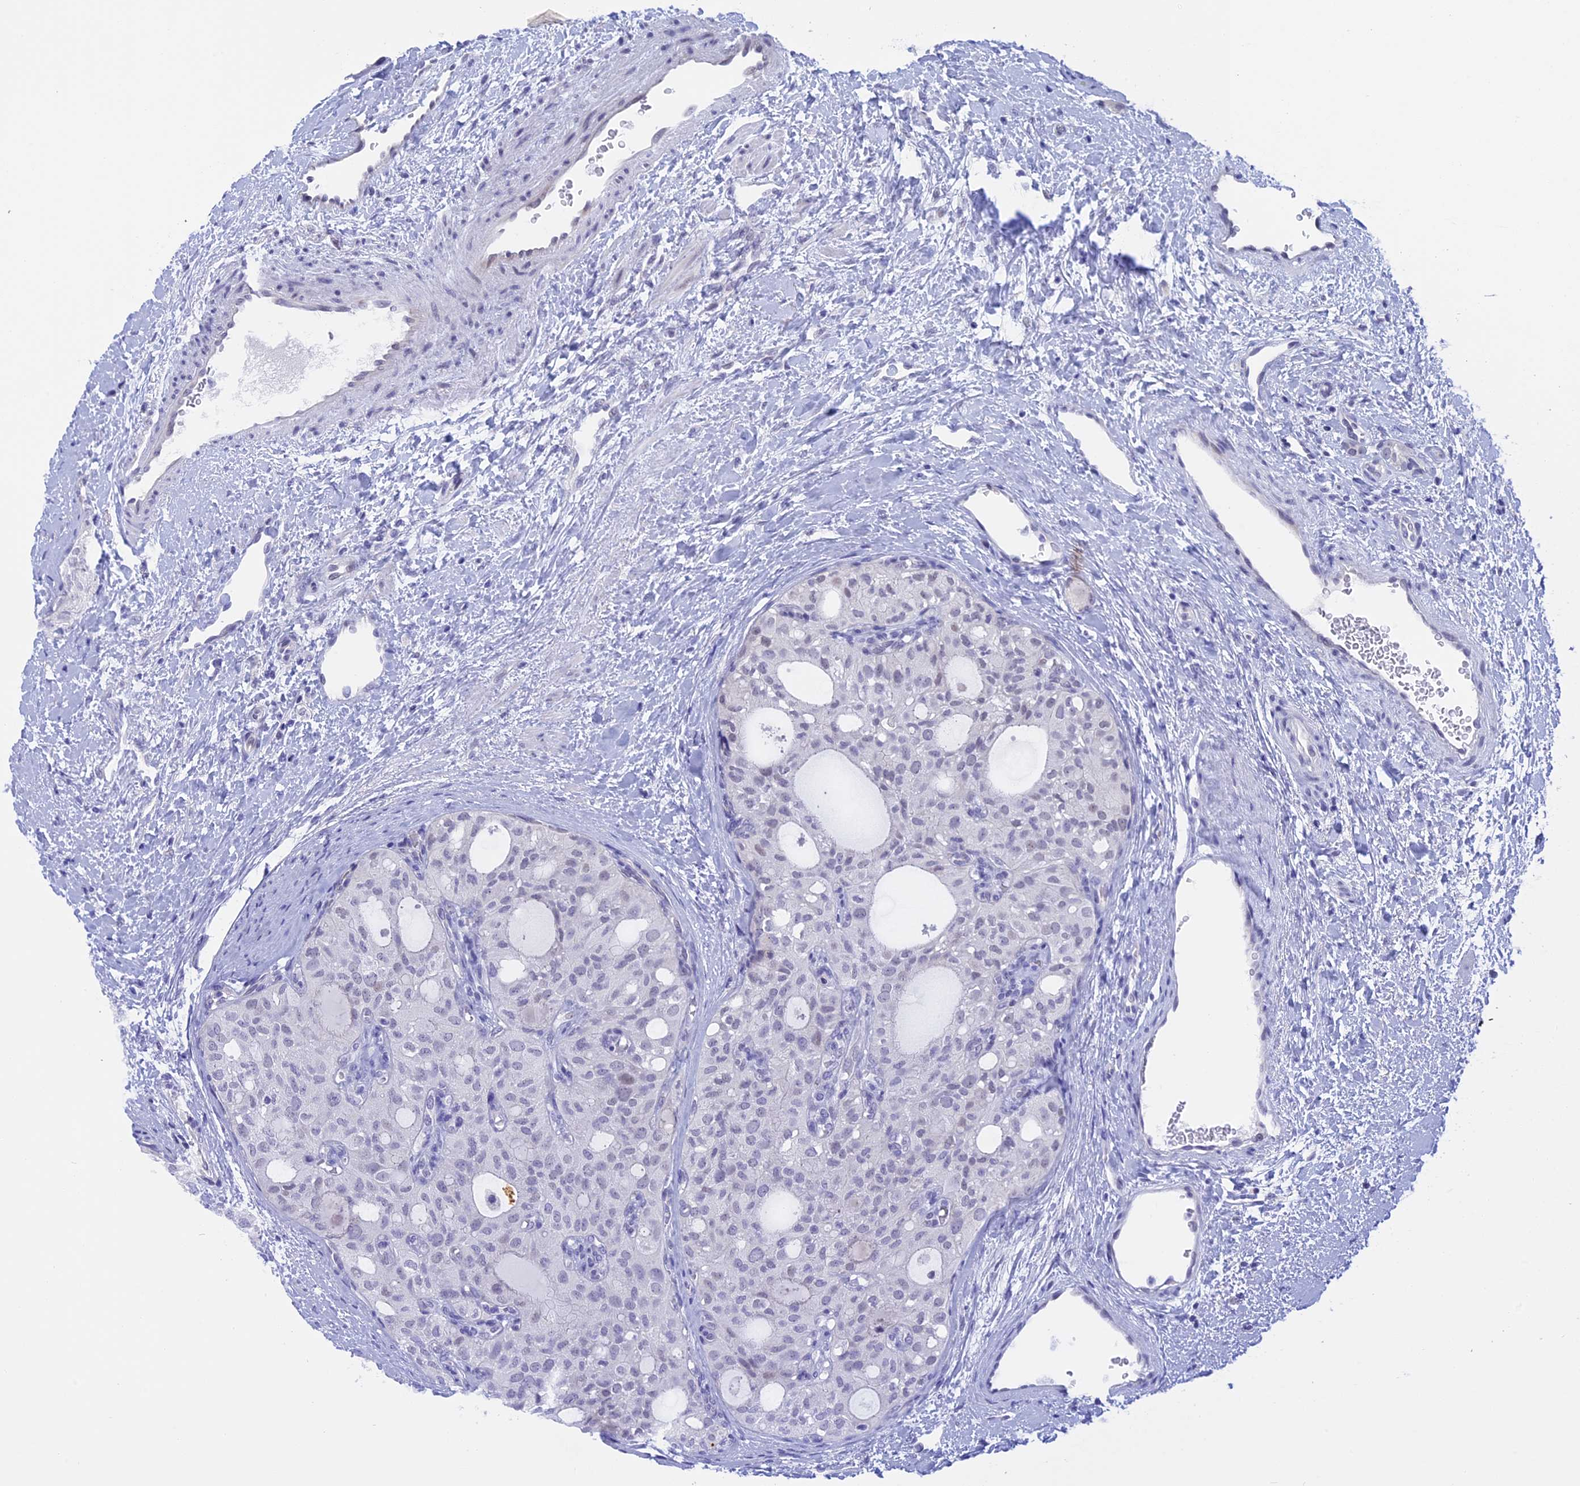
{"staining": {"intensity": "negative", "quantity": "none", "location": "none"}, "tissue": "thyroid cancer", "cell_type": "Tumor cells", "image_type": "cancer", "snomed": [{"axis": "morphology", "description": "Follicular adenoma carcinoma, NOS"}, {"axis": "topography", "description": "Thyroid gland"}], "caption": "The immunohistochemistry (IHC) histopathology image has no significant staining in tumor cells of thyroid cancer (follicular adenoma carcinoma) tissue.", "gene": "POLR2C", "patient": {"sex": "male", "age": 75}}